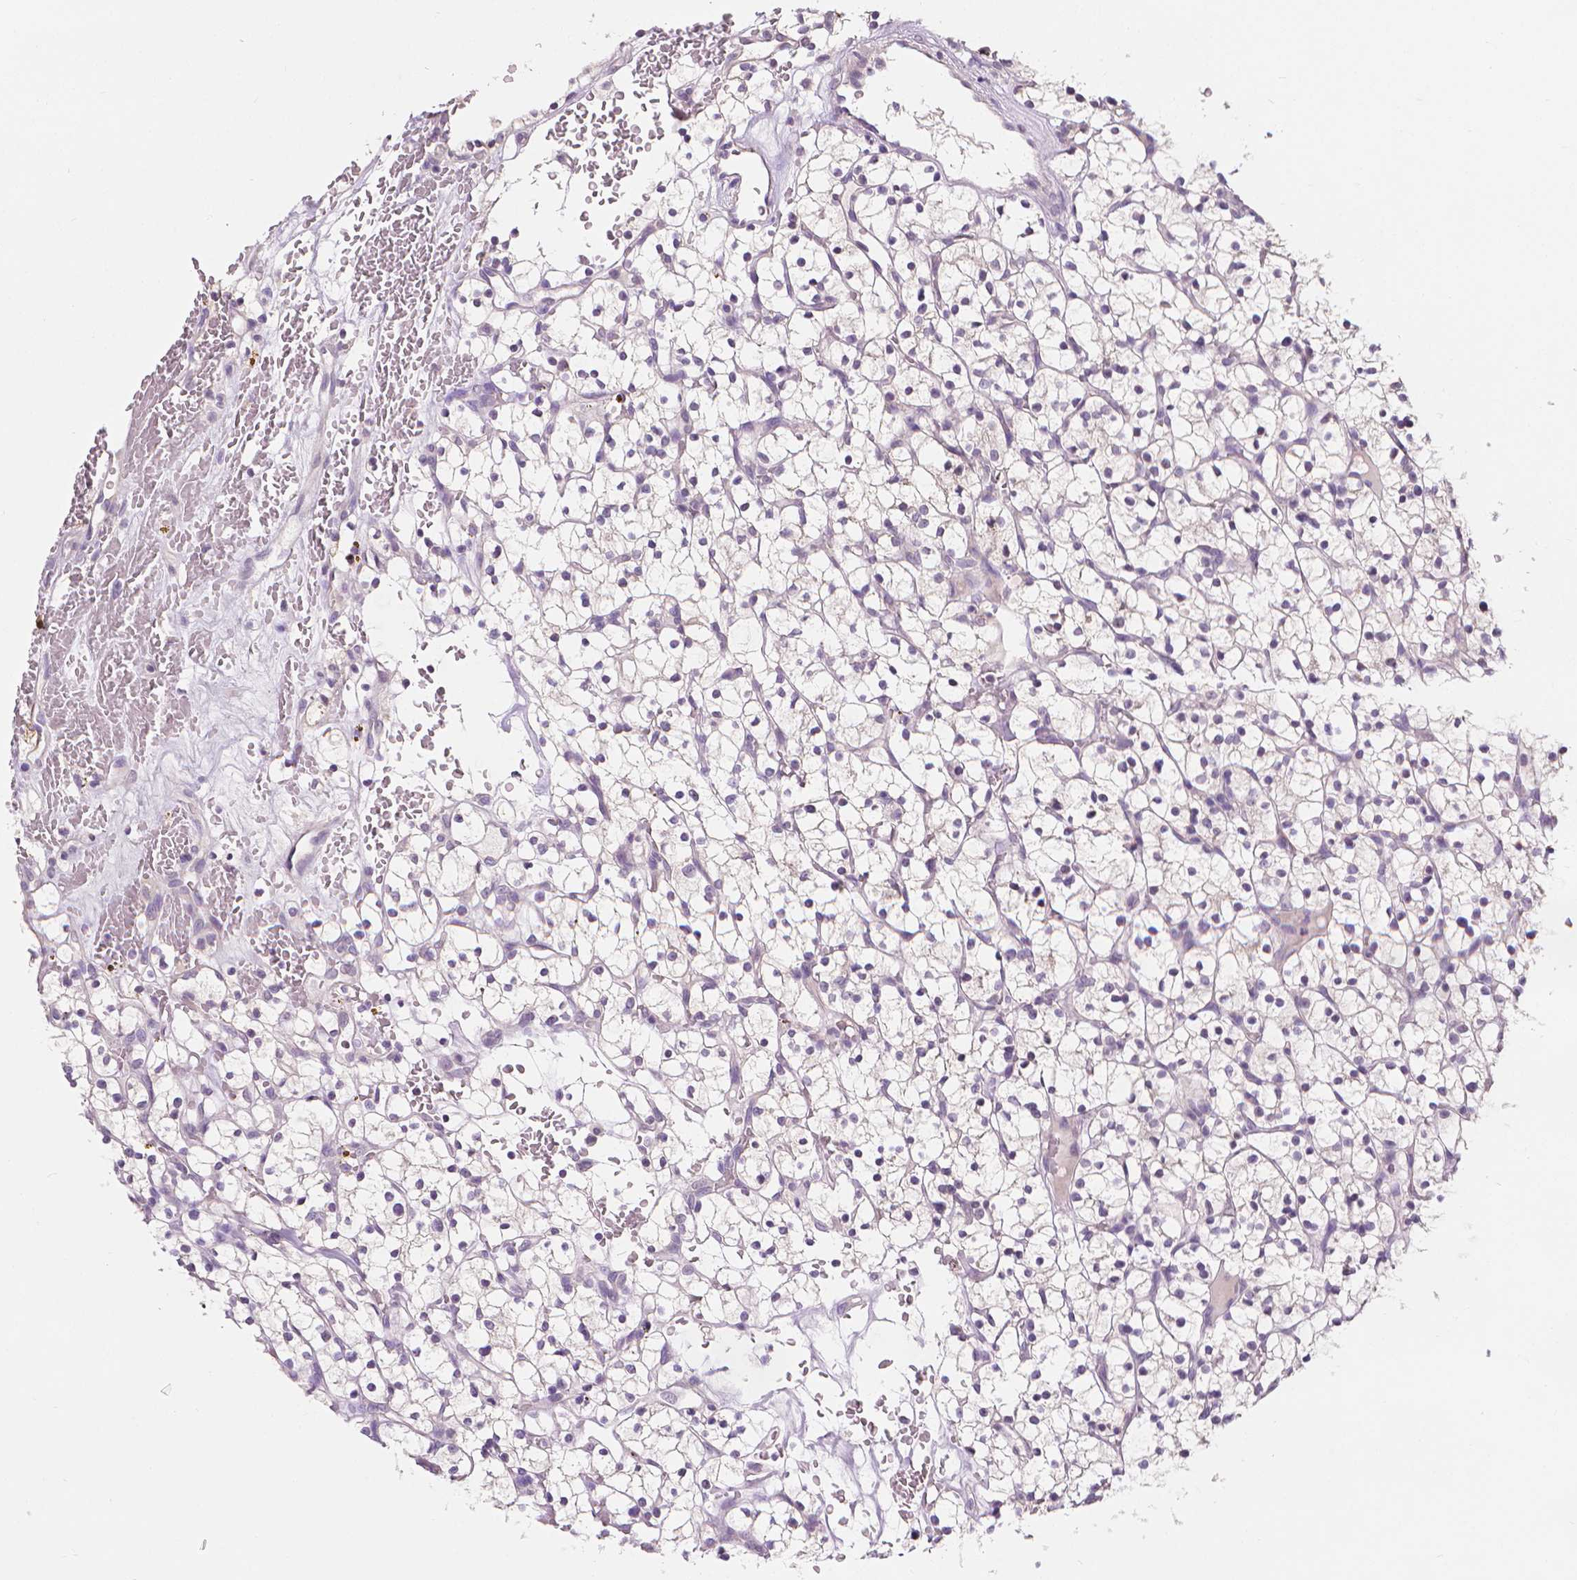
{"staining": {"intensity": "negative", "quantity": "none", "location": "none"}, "tissue": "renal cancer", "cell_type": "Tumor cells", "image_type": "cancer", "snomed": [{"axis": "morphology", "description": "Adenocarcinoma, NOS"}, {"axis": "topography", "description": "Kidney"}], "caption": "Tumor cells show no significant protein staining in renal adenocarcinoma.", "gene": "FASN", "patient": {"sex": "female", "age": 64}}